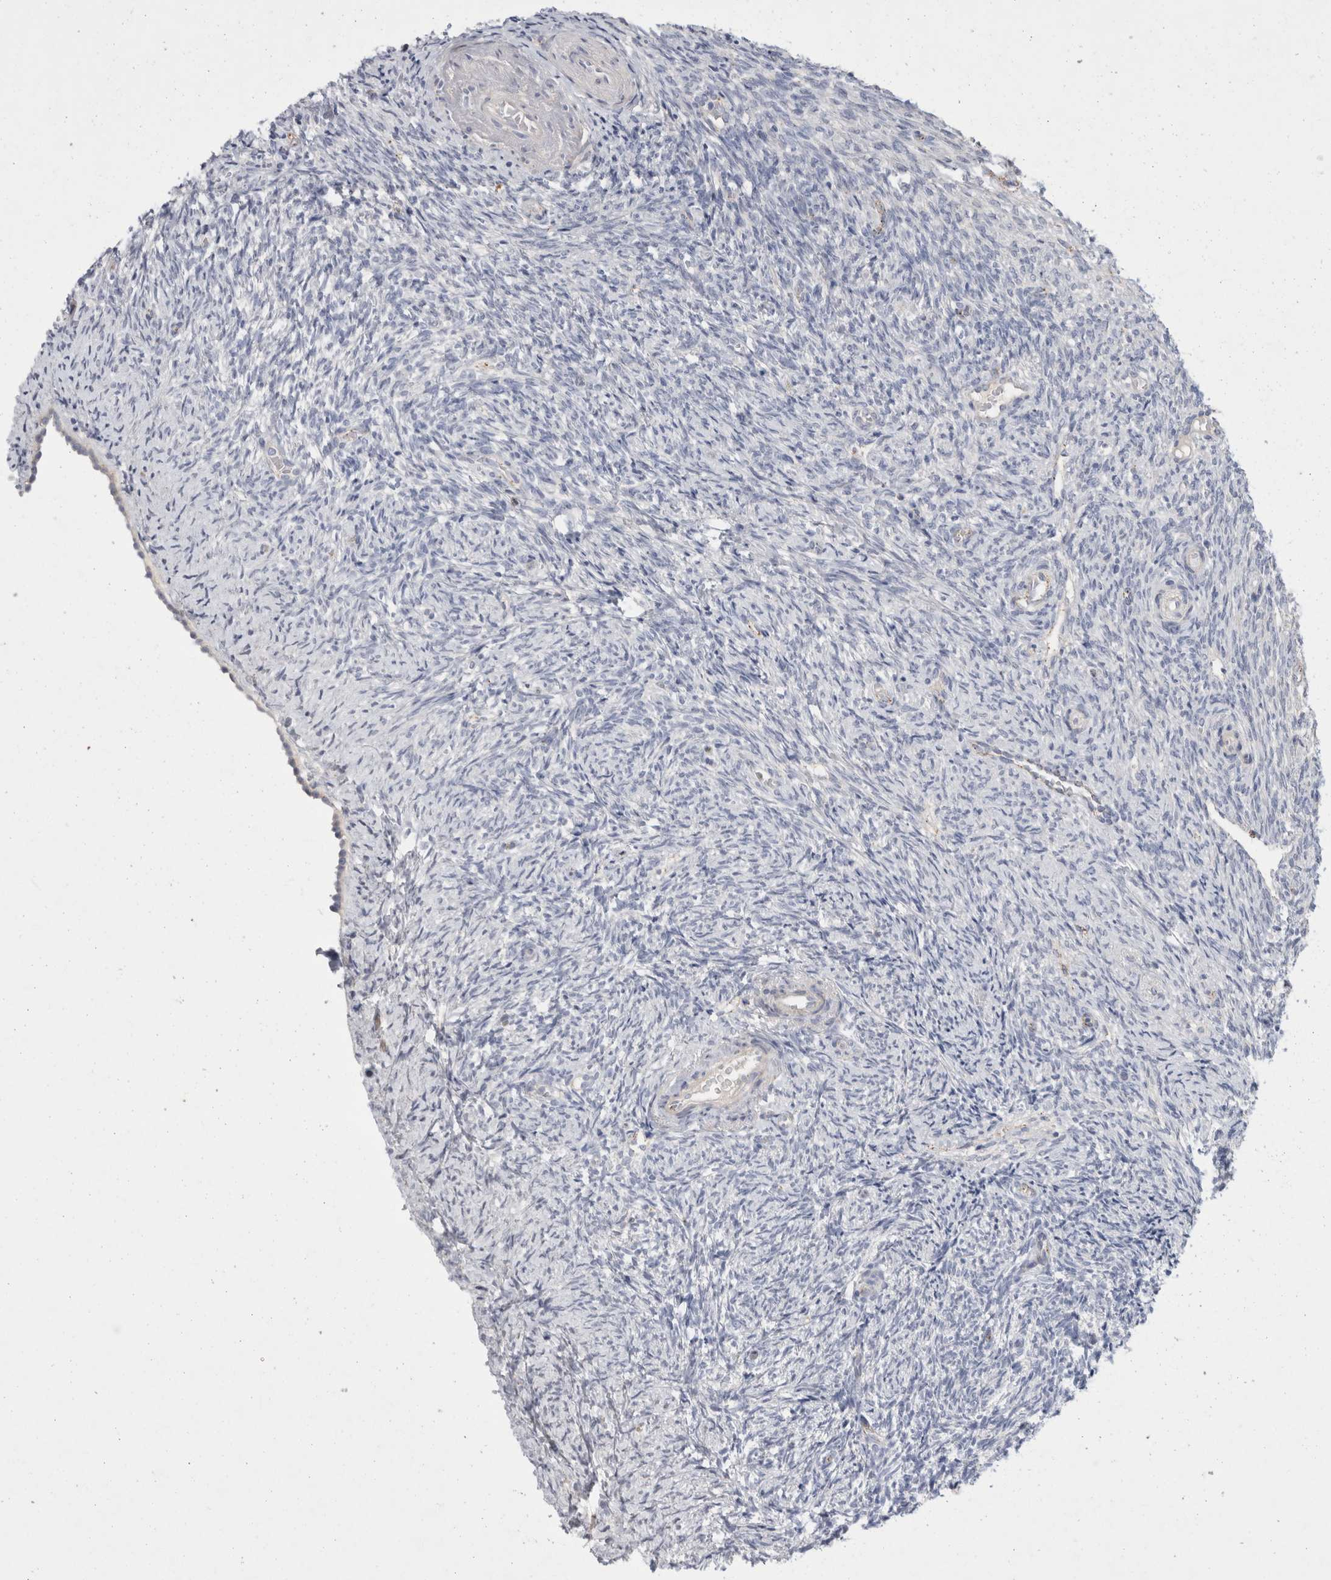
{"staining": {"intensity": "moderate", "quantity": "<25%", "location": "cytoplasmic/membranous"}, "tissue": "ovary", "cell_type": "Follicle cells", "image_type": "normal", "snomed": [{"axis": "morphology", "description": "Normal tissue, NOS"}, {"axis": "topography", "description": "Ovary"}], "caption": "Immunohistochemical staining of normal human ovary shows moderate cytoplasmic/membranous protein positivity in approximately <25% of follicle cells.", "gene": "GAA", "patient": {"sex": "female", "age": 41}}